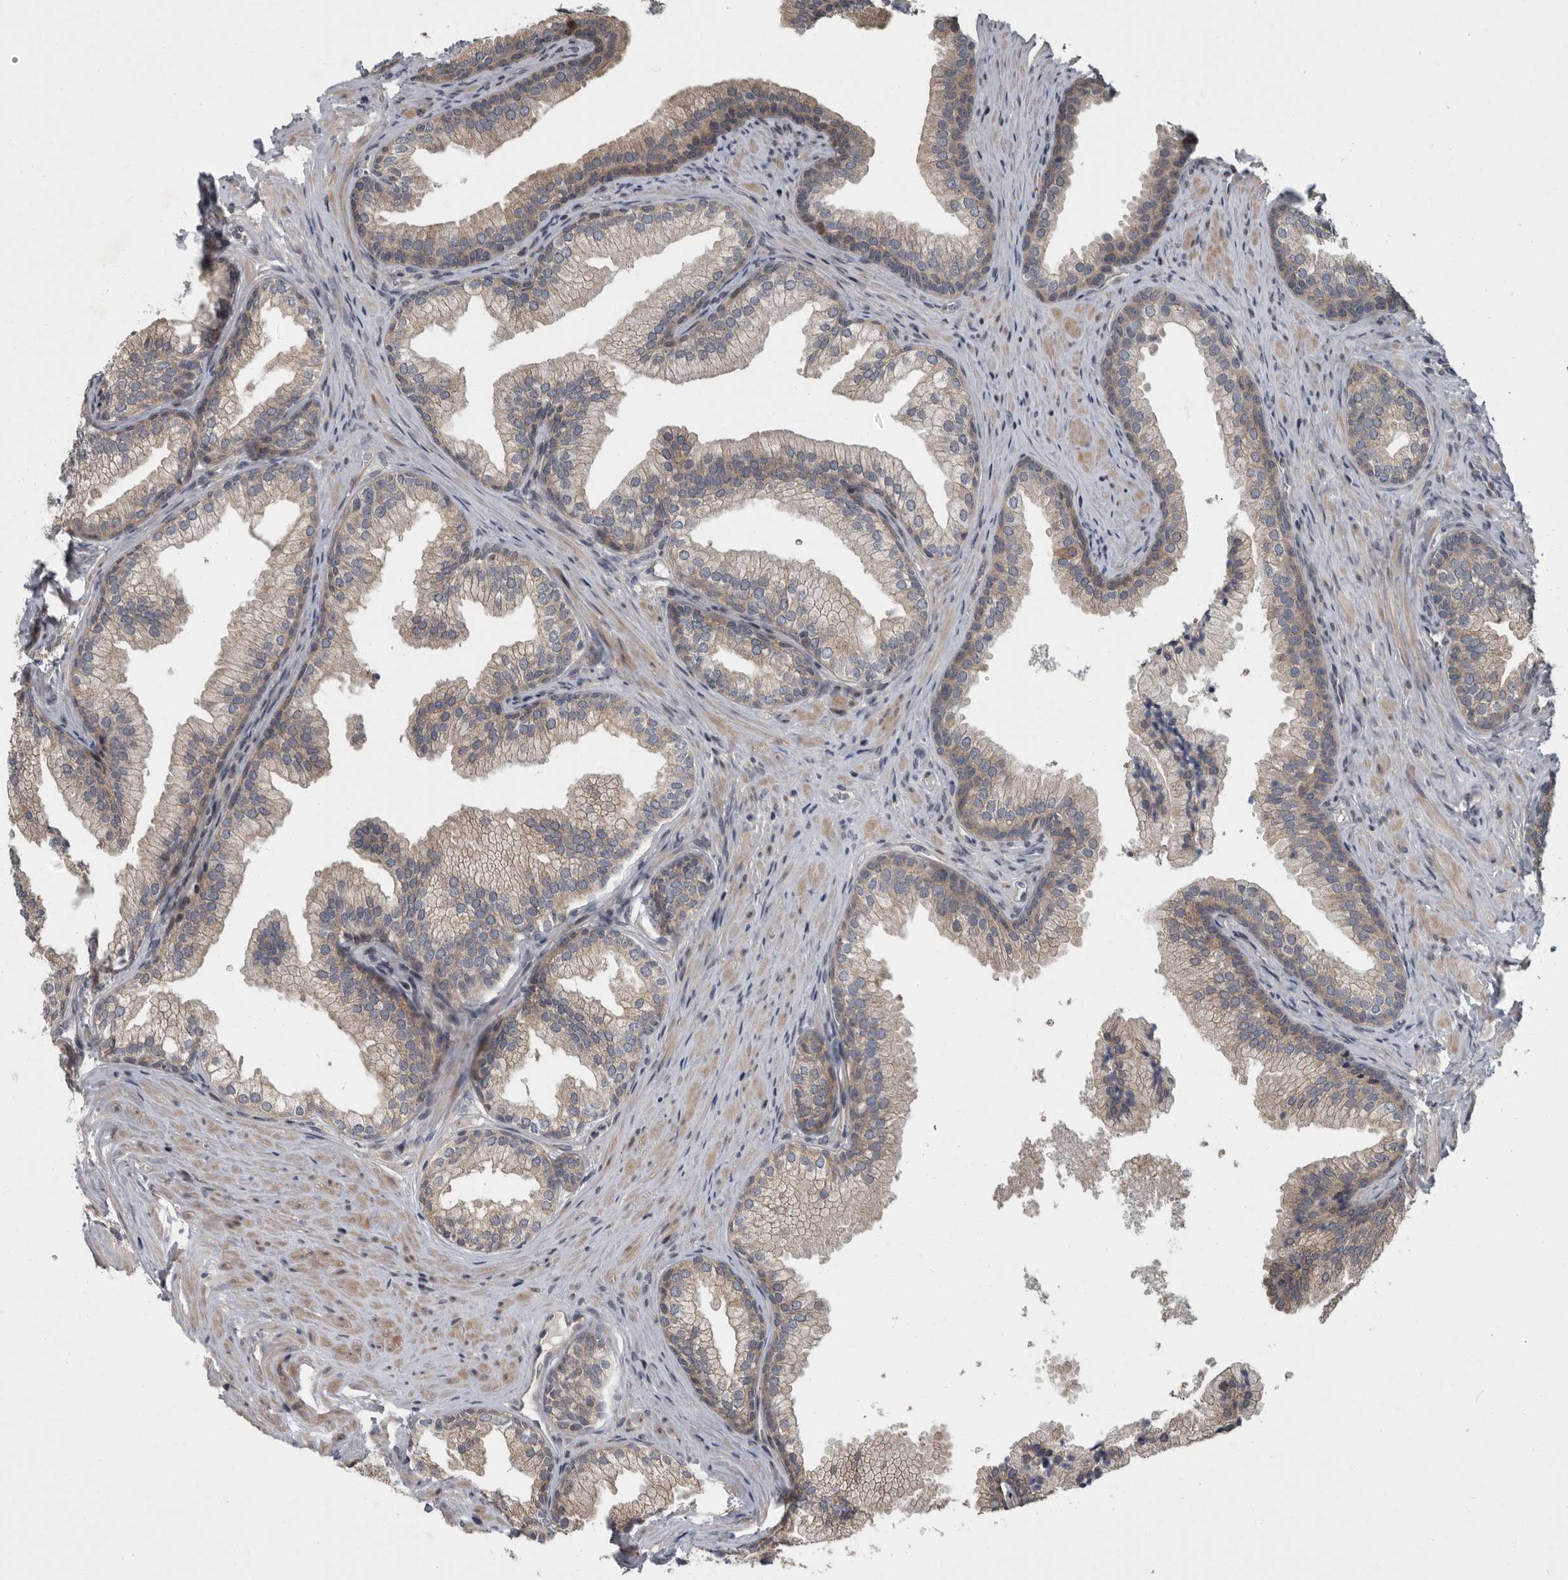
{"staining": {"intensity": "weak", "quantity": "25%-75%", "location": "cytoplasmic/membranous"}, "tissue": "prostate", "cell_type": "Glandular cells", "image_type": "normal", "snomed": [{"axis": "morphology", "description": "Normal tissue, NOS"}, {"axis": "topography", "description": "Prostate"}], "caption": "DAB (3,3'-diaminobenzidine) immunohistochemical staining of unremarkable human prostate displays weak cytoplasmic/membranous protein positivity in approximately 25%-75% of glandular cells. The protein of interest is shown in brown color, while the nuclei are stained blue.", "gene": "PDE7A", "patient": {"sex": "male", "age": 76}}